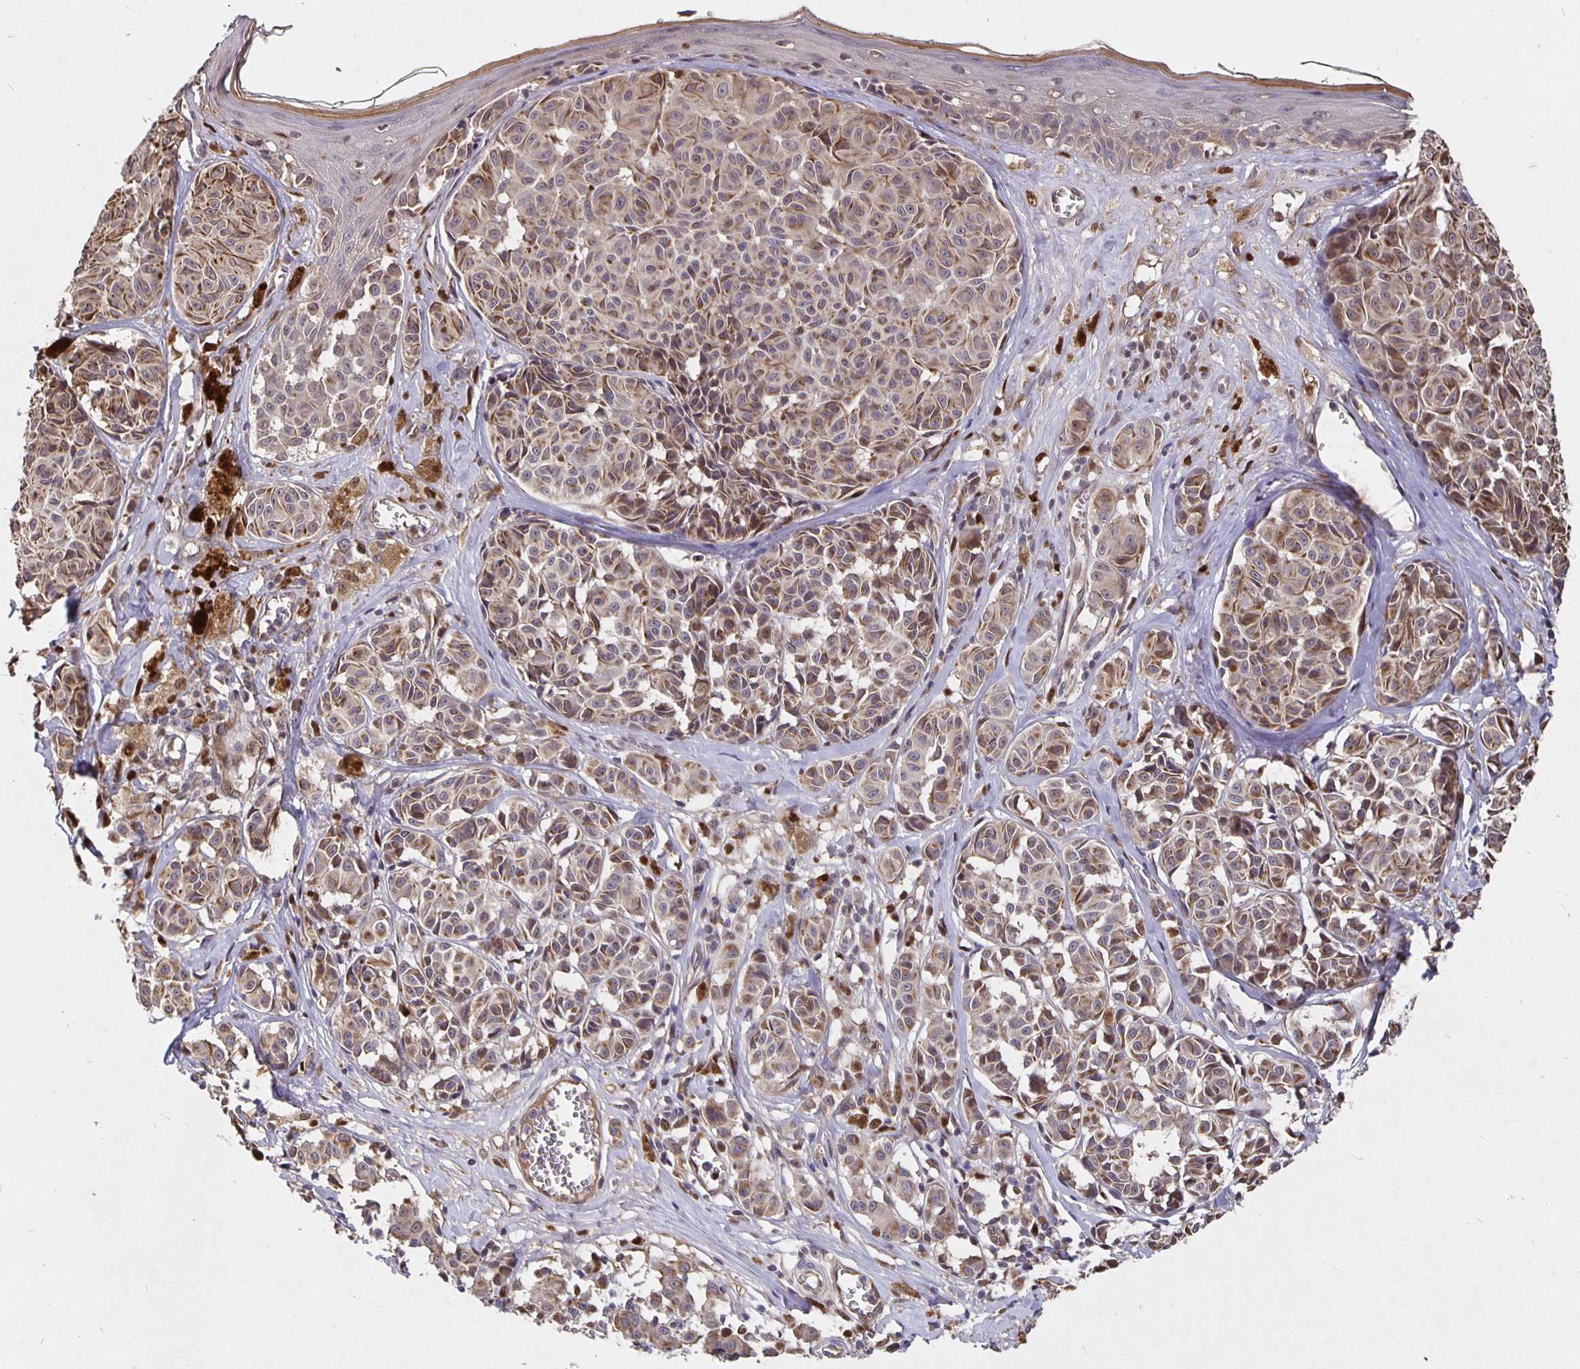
{"staining": {"intensity": "weak", "quantity": "25%-75%", "location": "cytoplasmic/membranous"}, "tissue": "melanoma", "cell_type": "Tumor cells", "image_type": "cancer", "snomed": [{"axis": "morphology", "description": "Malignant melanoma, NOS"}, {"axis": "topography", "description": "Skin"}], "caption": "Immunohistochemical staining of malignant melanoma shows weak cytoplasmic/membranous protein positivity in approximately 25%-75% of tumor cells. Nuclei are stained in blue.", "gene": "NOG", "patient": {"sex": "female", "age": 43}}